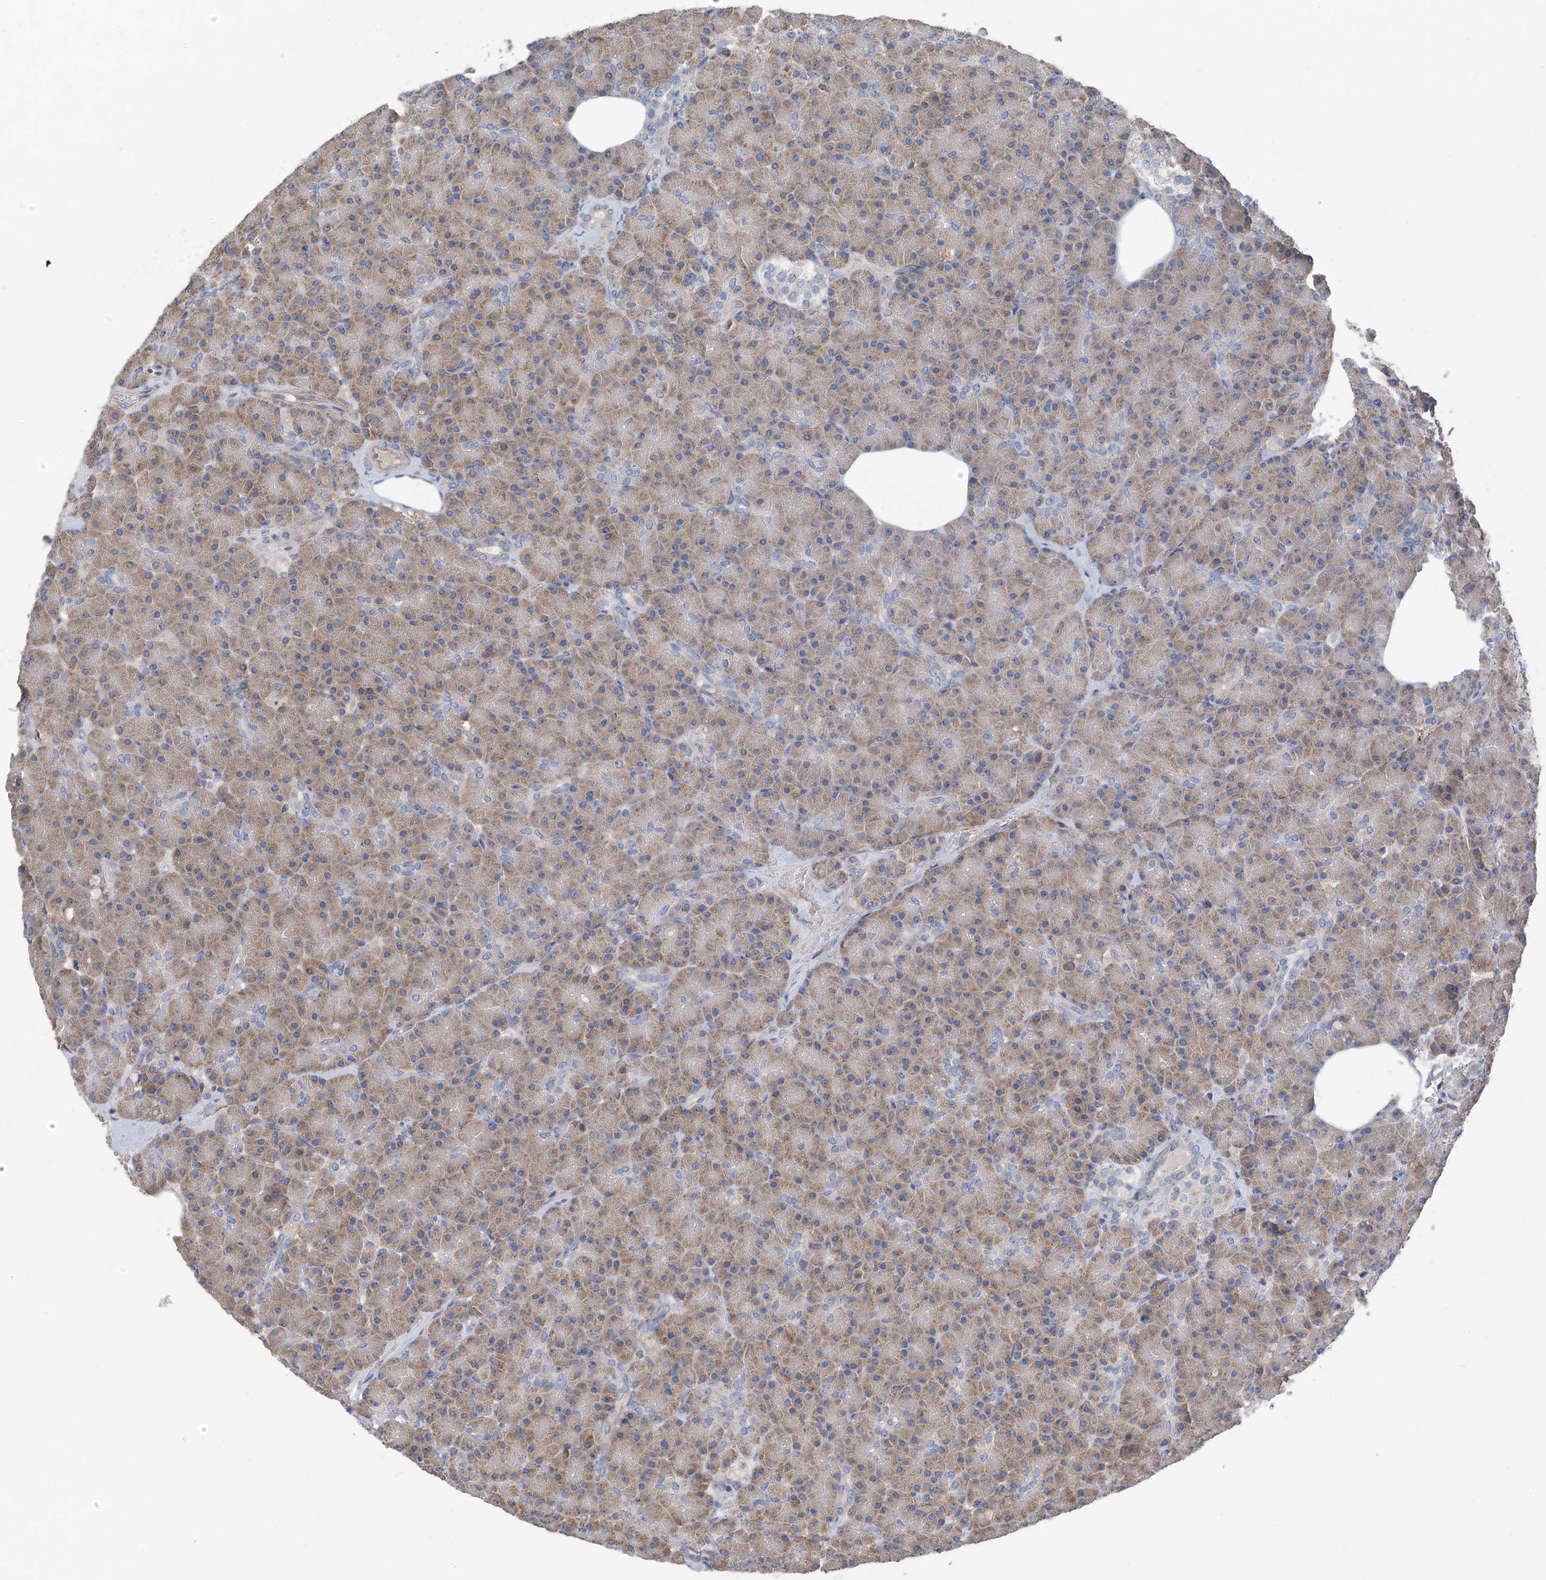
{"staining": {"intensity": "weak", "quantity": ">75%", "location": "cytoplasmic/membranous"}, "tissue": "pancreas", "cell_type": "Exocrine glandular cells", "image_type": "normal", "snomed": [{"axis": "morphology", "description": "Normal tissue, NOS"}, {"axis": "topography", "description": "Pancreas"}], "caption": "Exocrine glandular cells exhibit low levels of weak cytoplasmic/membranous expression in approximately >75% of cells in benign human pancreas. (IHC, brightfield microscopy, high magnification).", "gene": "GALNTL6", "patient": {"sex": "female", "age": 43}}